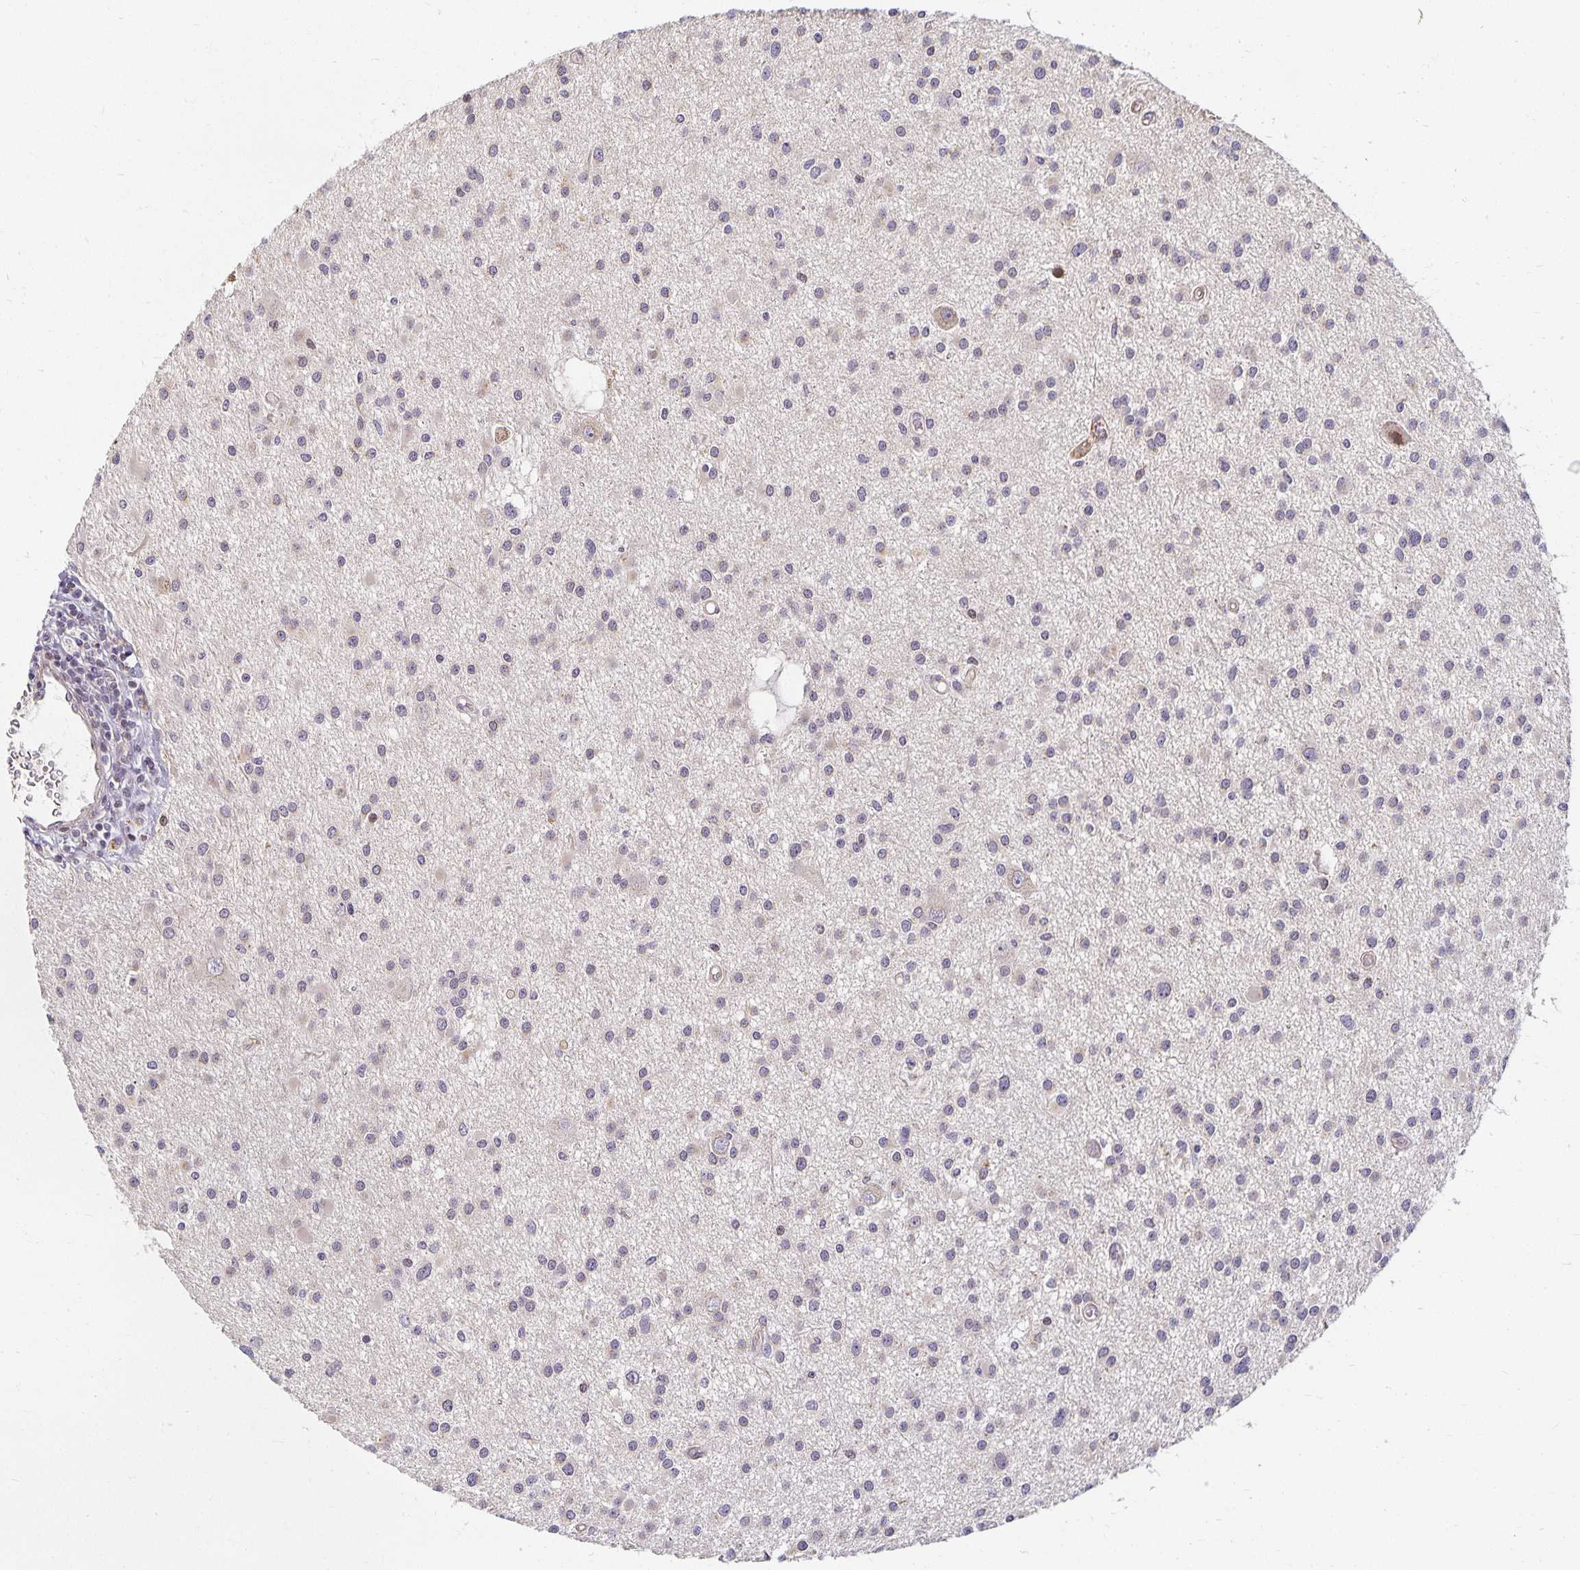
{"staining": {"intensity": "negative", "quantity": "none", "location": "none"}, "tissue": "glioma", "cell_type": "Tumor cells", "image_type": "cancer", "snomed": [{"axis": "morphology", "description": "Glioma, malignant, High grade"}, {"axis": "topography", "description": "Brain"}], "caption": "This is a photomicrograph of immunohistochemistry staining of glioma, which shows no staining in tumor cells.", "gene": "EHF", "patient": {"sex": "male", "age": 54}}